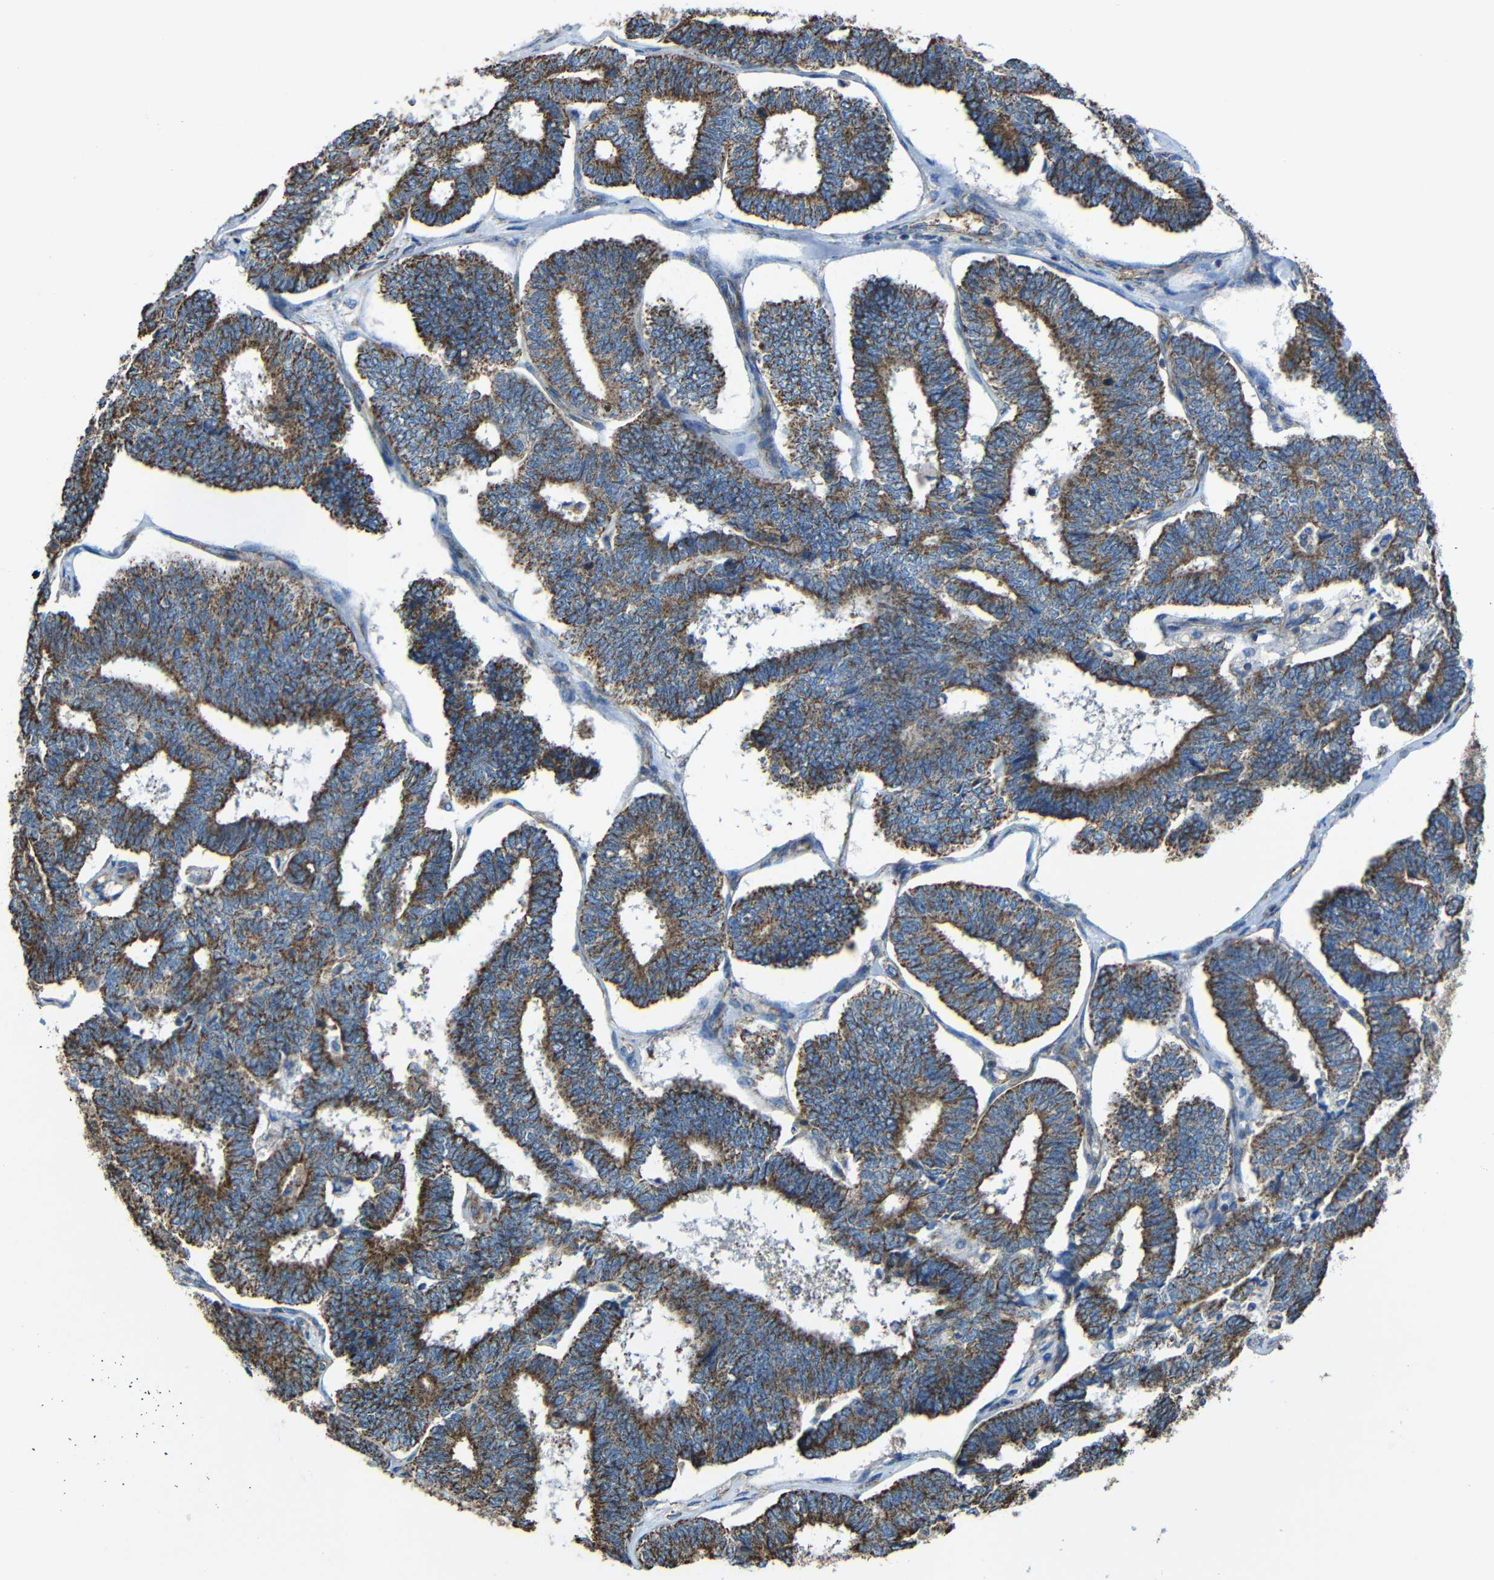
{"staining": {"intensity": "strong", "quantity": ">75%", "location": "cytoplasmic/membranous"}, "tissue": "endometrial cancer", "cell_type": "Tumor cells", "image_type": "cancer", "snomed": [{"axis": "morphology", "description": "Adenocarcinoma, NOS"}, {"axis": "topography", "description": "Endometrium"}], "caption": "Immunohistochemistry (IHC) of human endometrial cancer (adenocarcinoma) displays high levels of strong cytoplasmic/membranous positivity in about >75% of tumor cells. (brown staining indicates protein expression, while blue staining denotes nuclei).", "gene": "INTS6L", "patient": {"sex": "female", "age": 70}}